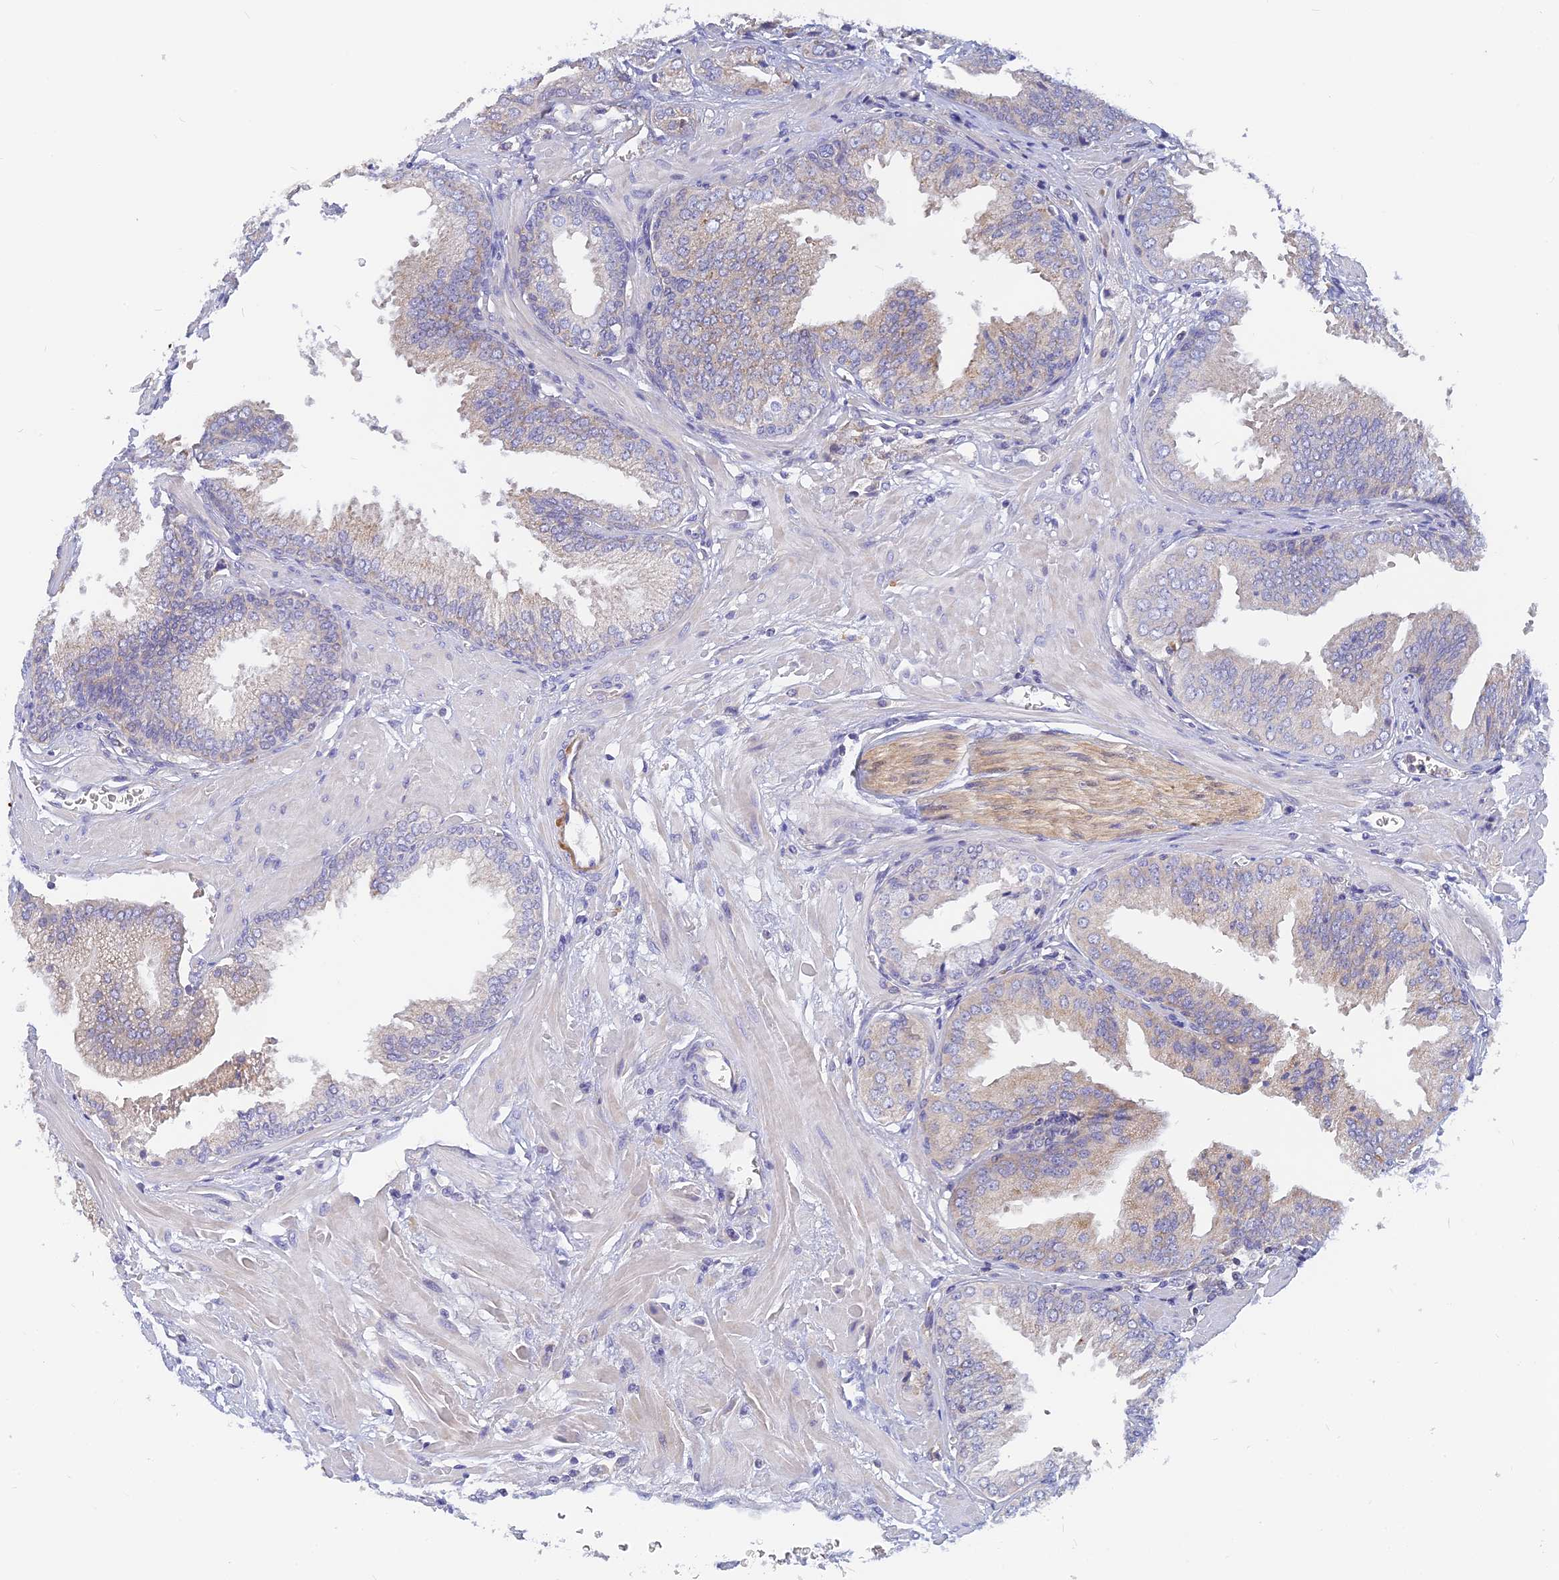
{"staining": {"intensity": "weak", "quantity": "<25%", "location": "cytoplasmic/membranous"}, "tissue": "prostate cancer", "cell_type": "Tumor cells", "image_type": "cancer", "snomed": [{"axis": "morphology", "description": "Adenocarcinoma, Low grade"}, {"axis": "topography", "description": "Prostate"}], "caption": "A histopathology image of prostate cancer stained for a protein exhibits no brown staining in tumor cells.", "gene": "CACNA1B", "patient": {"sex": "male", "age": 67}}